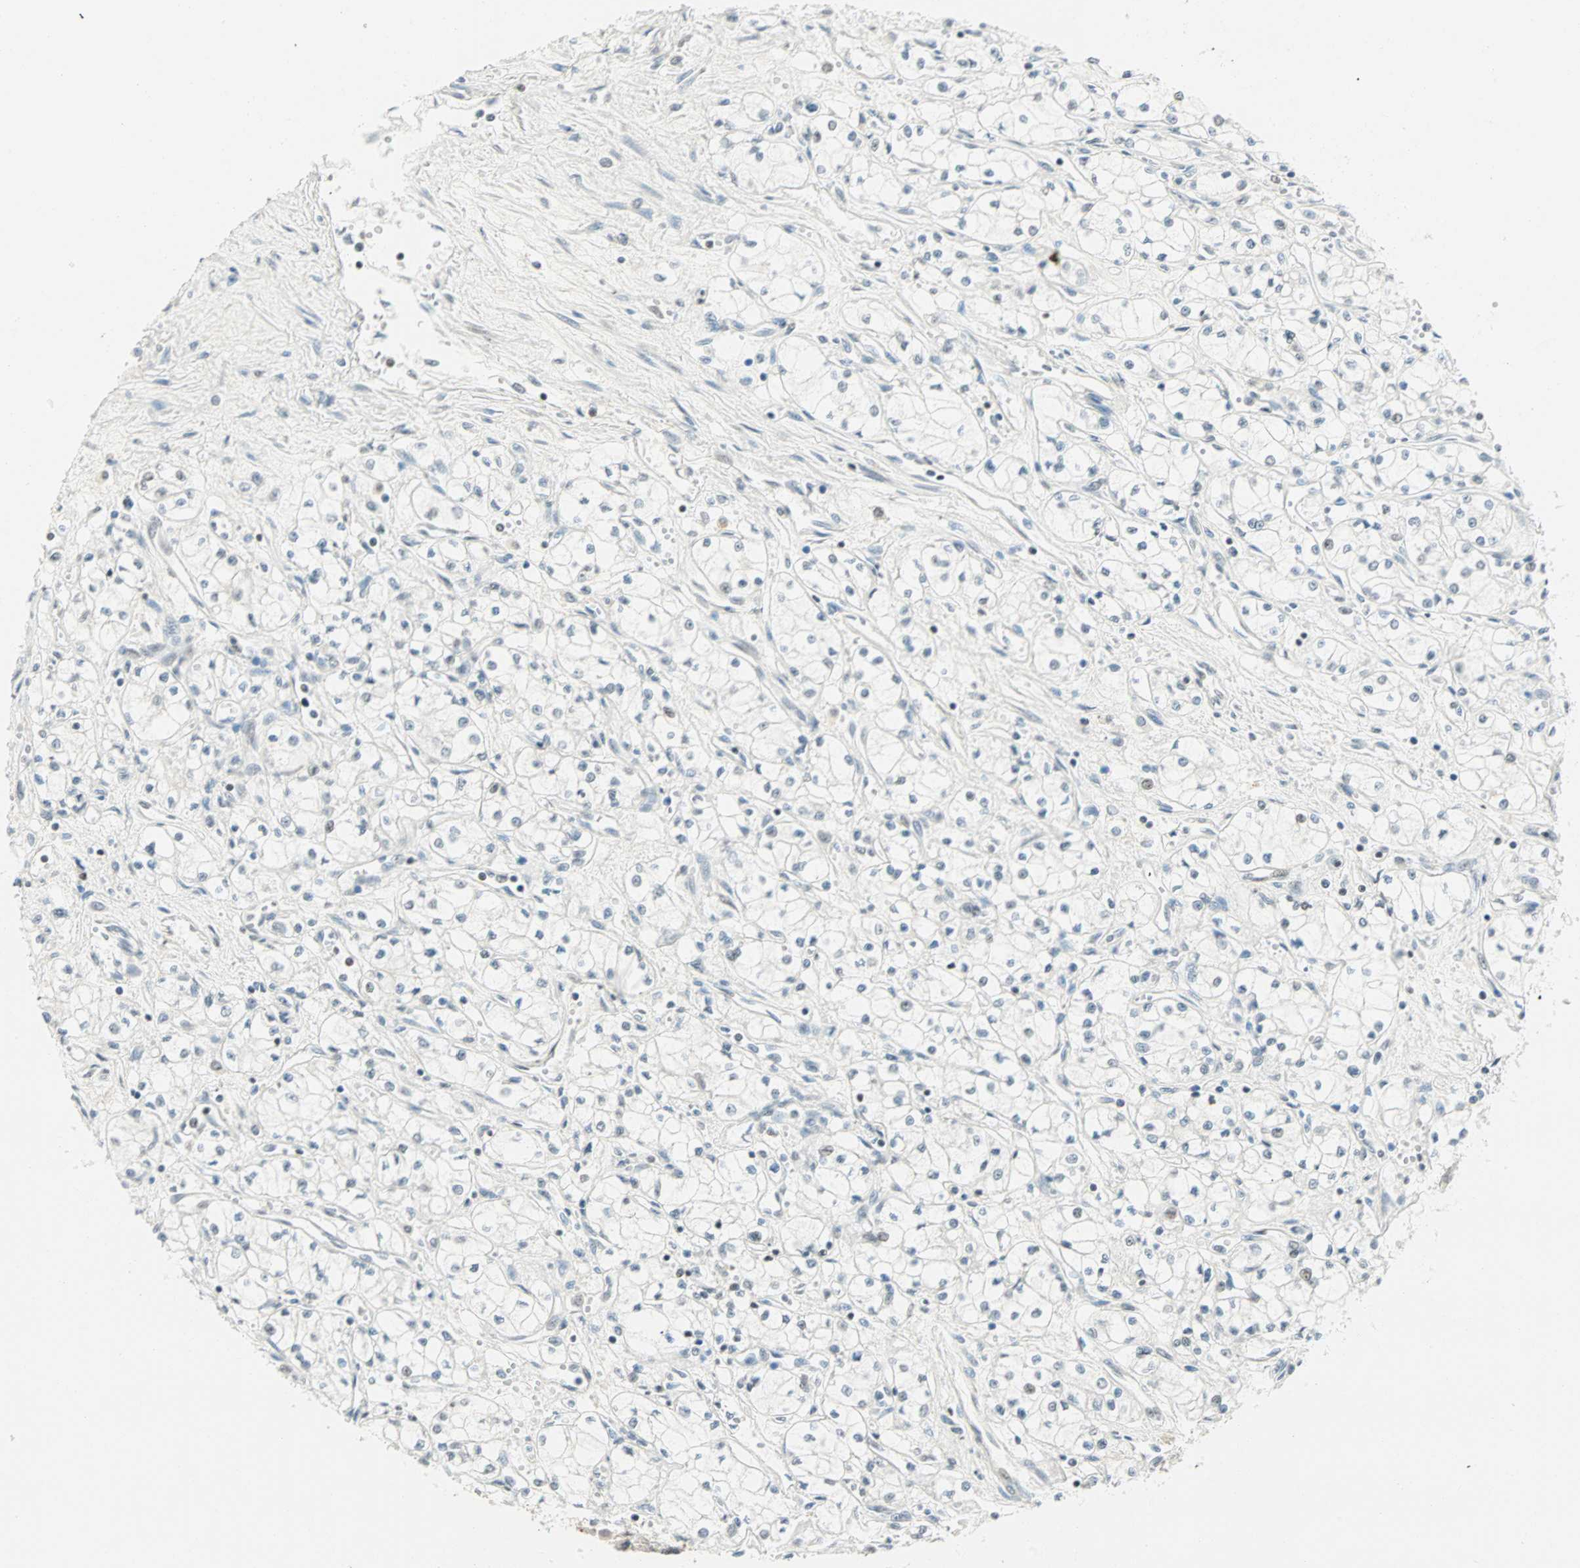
{"staining": {"intensity": "weak", "quantity": "<25%", "location": "nuclear"}, "tissue": "renal cancer", "cell_type": "Tumor cells", "image_type": "cancer", "snomed": [{"axis": "morphology", "description": "Normal tissue, NOS"}, {"axis": "morphology", "description": "Adenocarcinoma, NOS"}, {"axis": "topography", "description": "Kidney"}], "caption": "DAB immunohistochemical staining of human renal cancer displays no significant staining in tumor cells. The staining is performed using DAB brown chromogen with nuclei counter-stained in using hematoxylin.", "gene": "SMAD3", "patient": {"sex": "male", "age": 59}}